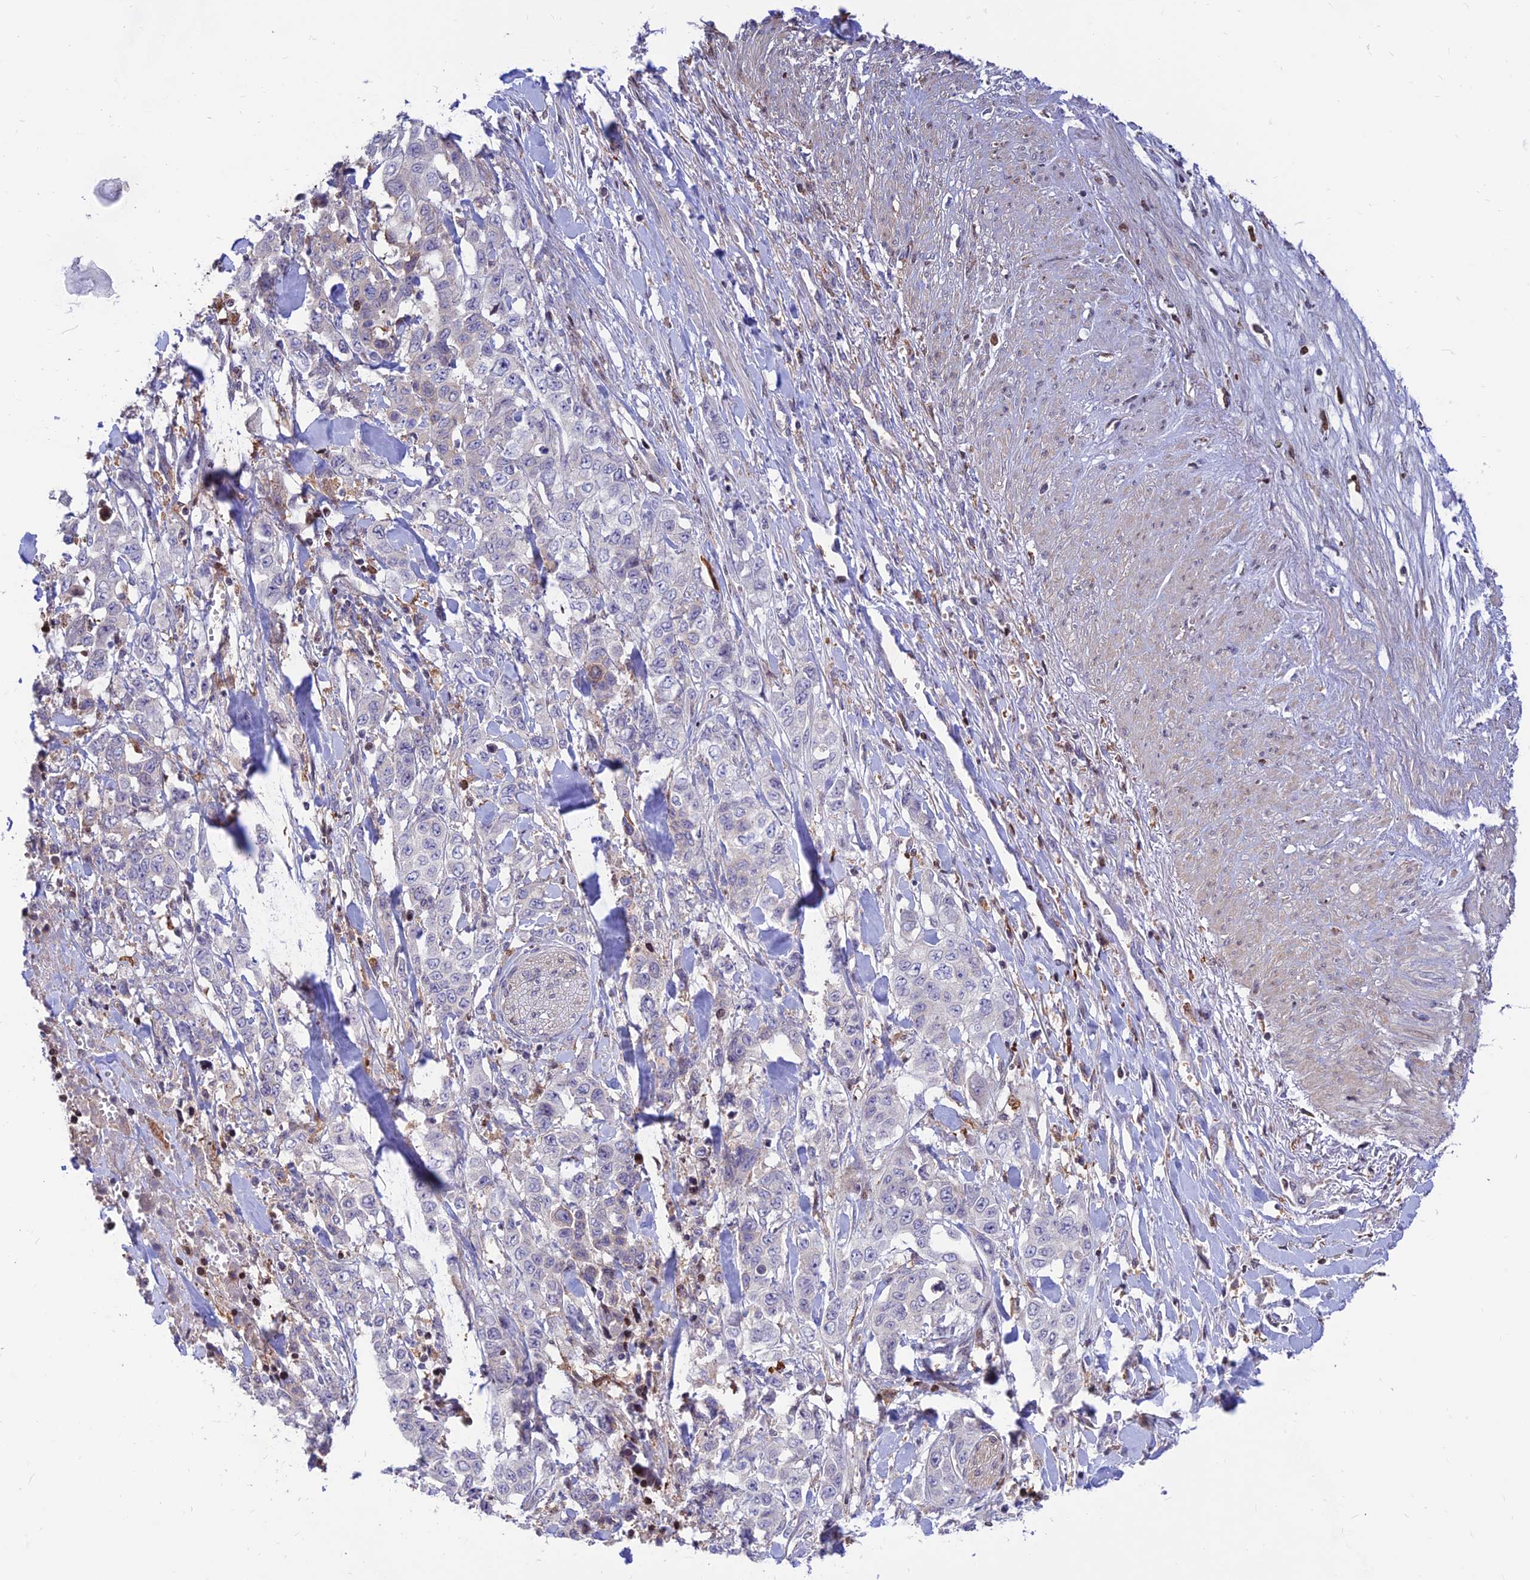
{"staining": {"intensity": "negative", "quantity": "none", "location": "none"}, "tissue": "stomach cancer", "cell_type": "Tumor cells", "image_type": "cancer", "snomed": [{"axis": "morphology", "description": "Adenocarcinoma, NOS"}, {"axis": "topography", "description": "Stomach, upper"}], "caption": "High magnification brightfield microscopy of stomach cancer stained with DAB (brown) and counterstained with hematoxylin (blue): tumor cells show no significant staining.", "gene": "FAM186B", "patient": {"sex": "male", "age": 62}}